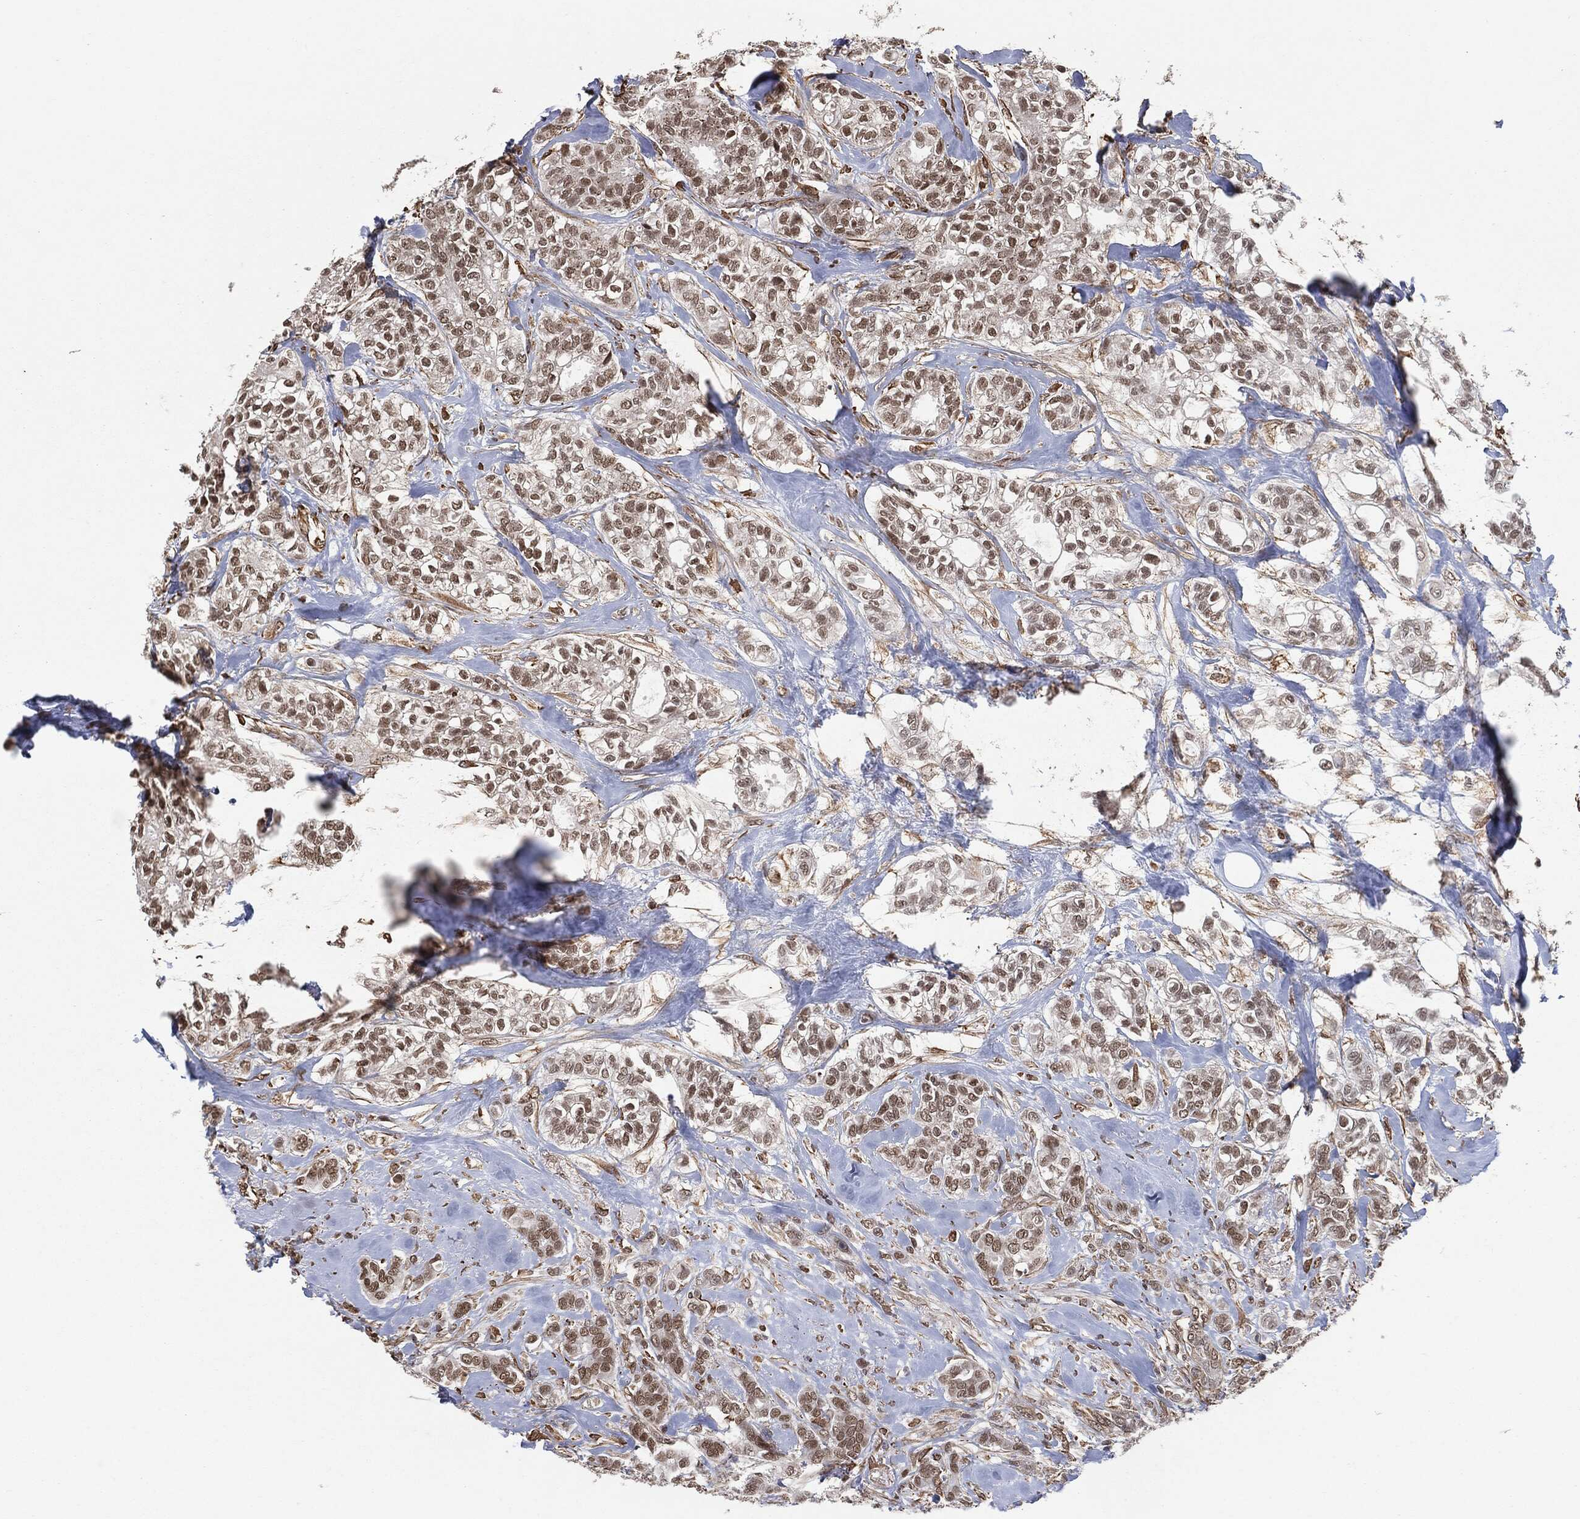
{"staining": {"intensity": "moderate", "quantity": ">75%", "location": "nuclear"}, "tissue": "breast cancer", "cell_type": "Tumor cells", "image_type": "cancer", "snomed": [{"axis": "morphology", "description": "Duct carcinoma"}, {"axis": "topography", "description": "Breast"}], "caption": "DAB (3,3'-diaminobenzidine) immunohistochemical staining of breast cancer (infiltrating ductal carcinoma) displays moderate nuclear protein staining in approximately >75% of tumor cells.", "gene": "TP53RK", "patient": {"sex": "female", "age": 71}}